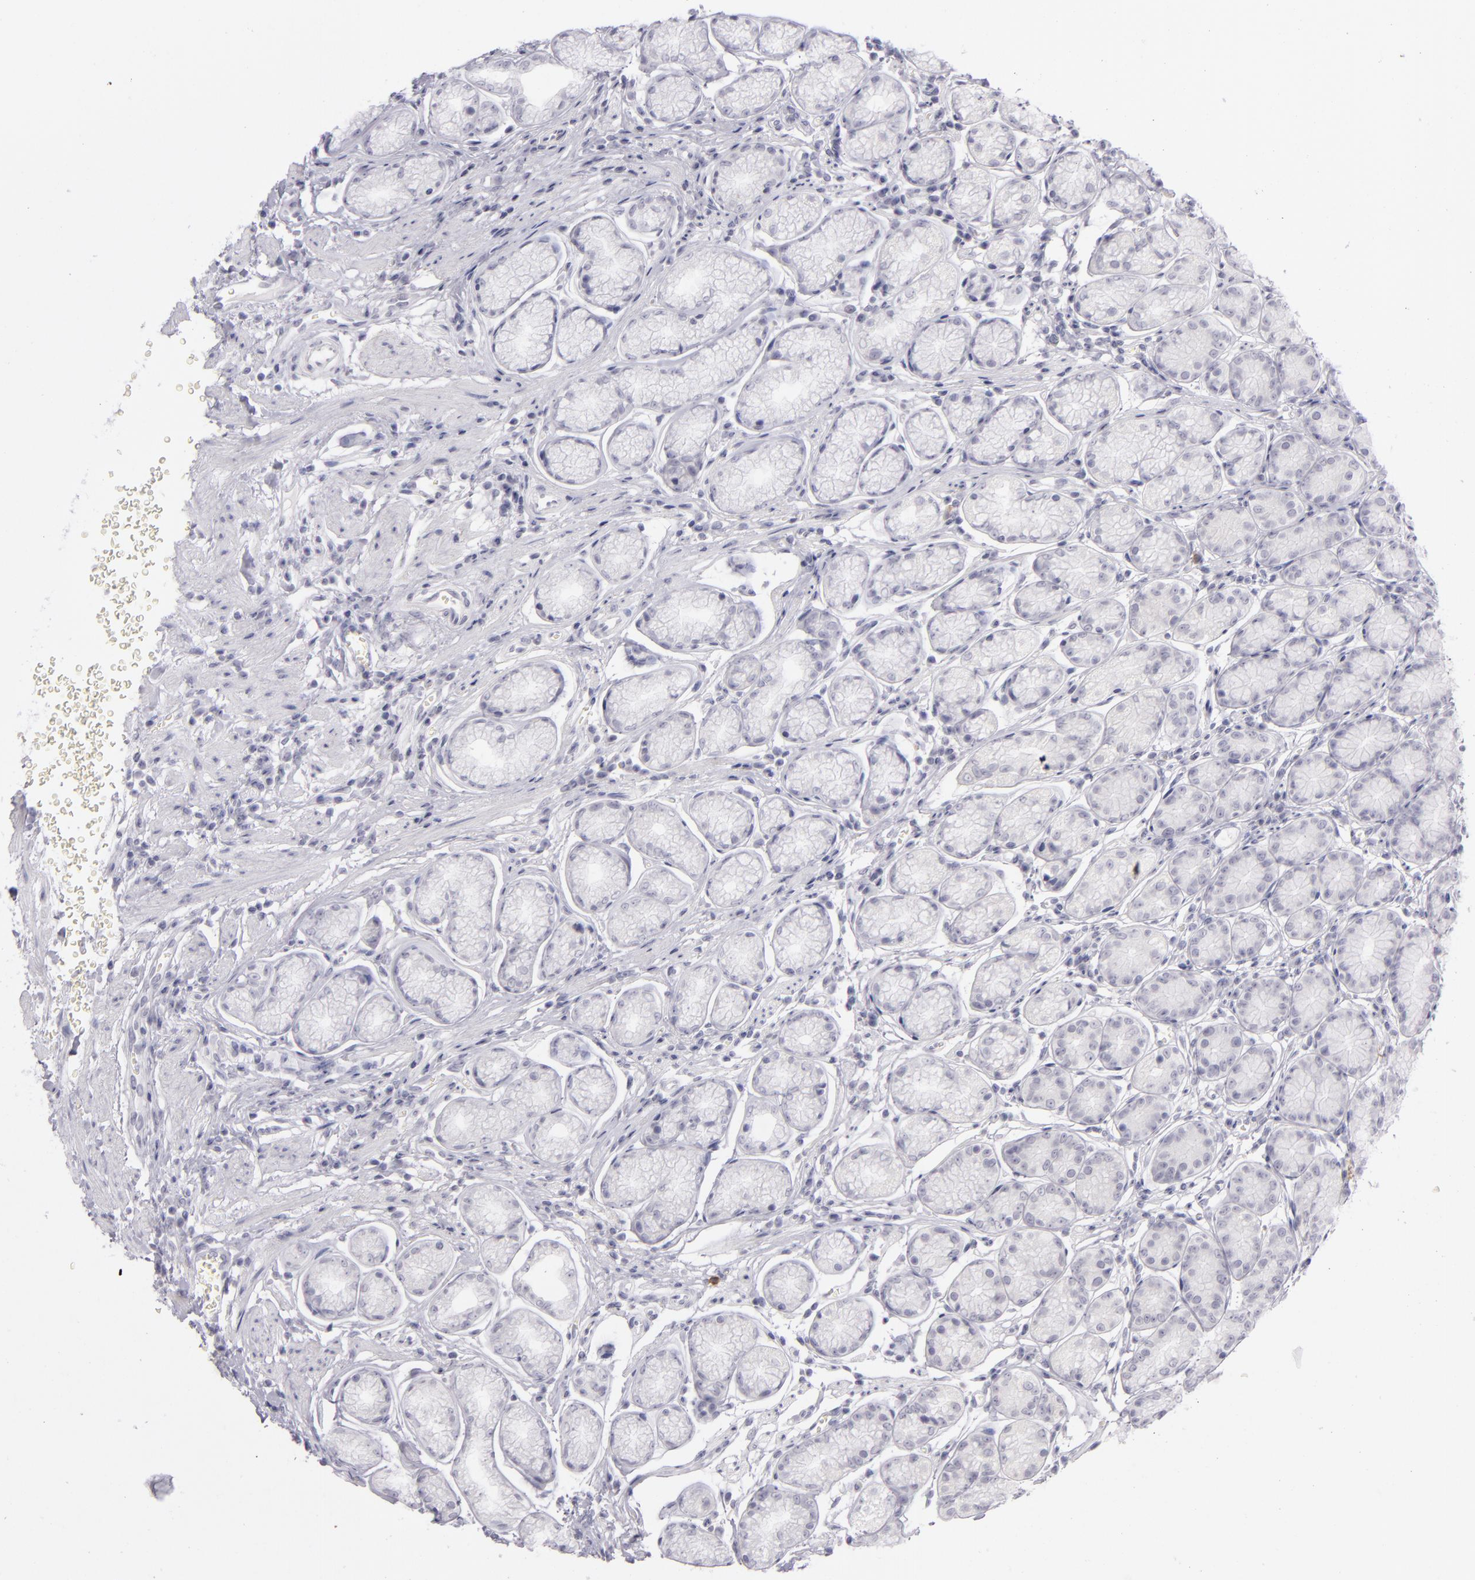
{"staining": {"intensity": "negative", "quantity": "none", "location": "none"}, "tissue": "stomach", "cell_type": "Glandular cells", "image_type": "normal", "snomed": [{"axis": "morphology", "description": "Normal tissue, NOS"}, {"axis": "topography", "description": "Stomach"}], "caption": "A high-resolution micrograph shows immunohistochemistry staining of unremarkable stomach, which demonstrates no significant positivity in glandular cells. (DAB (3,3'-diaminobenzidine) IHC with hematoxylin counter stain).", "gene": "CD40", "patient": {"sex": "male", "age": 42}}